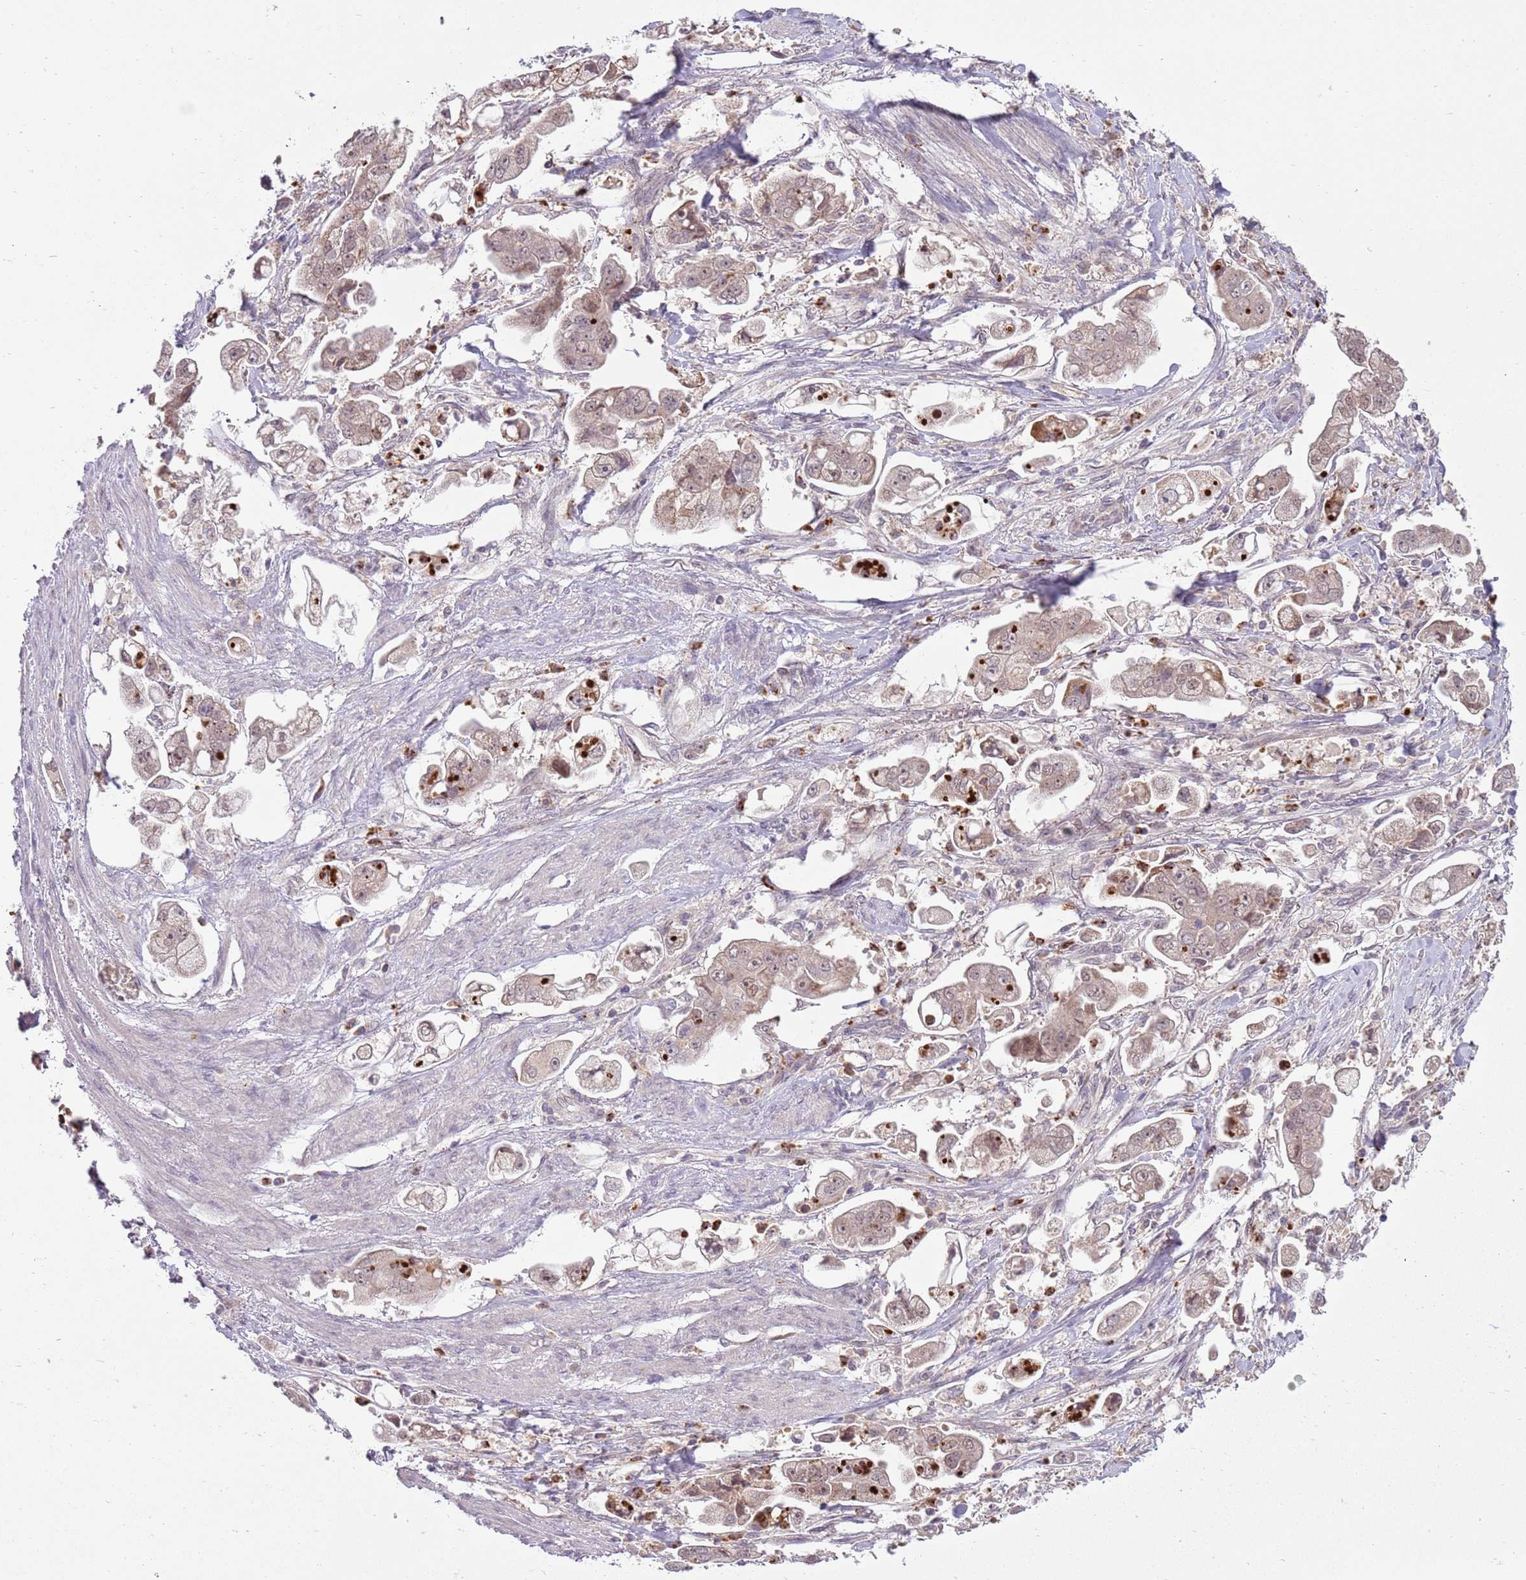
{"staining": {"intensity": "weak", "quantity": "25%-75%", "location": "cytoplasmic/membranous"}, "tissue": "stomach cancer", "cell_type": "Tumor cells", "image_type": "cancer", "snomed": [{"axis": "morphology", "description": "Adenocarcinoma, NOS"}, {"axis": "topography", "description": "Stomach"}], "caption": "A high-resolution histopathology image shows IHC staining of stomach cancer, which shows weak cytoplasmic/membranous positivity in approximately 25%-75% of tumor cells.", "gene": "NBPF6", "patient": {"sex": "male", "age": 62}}